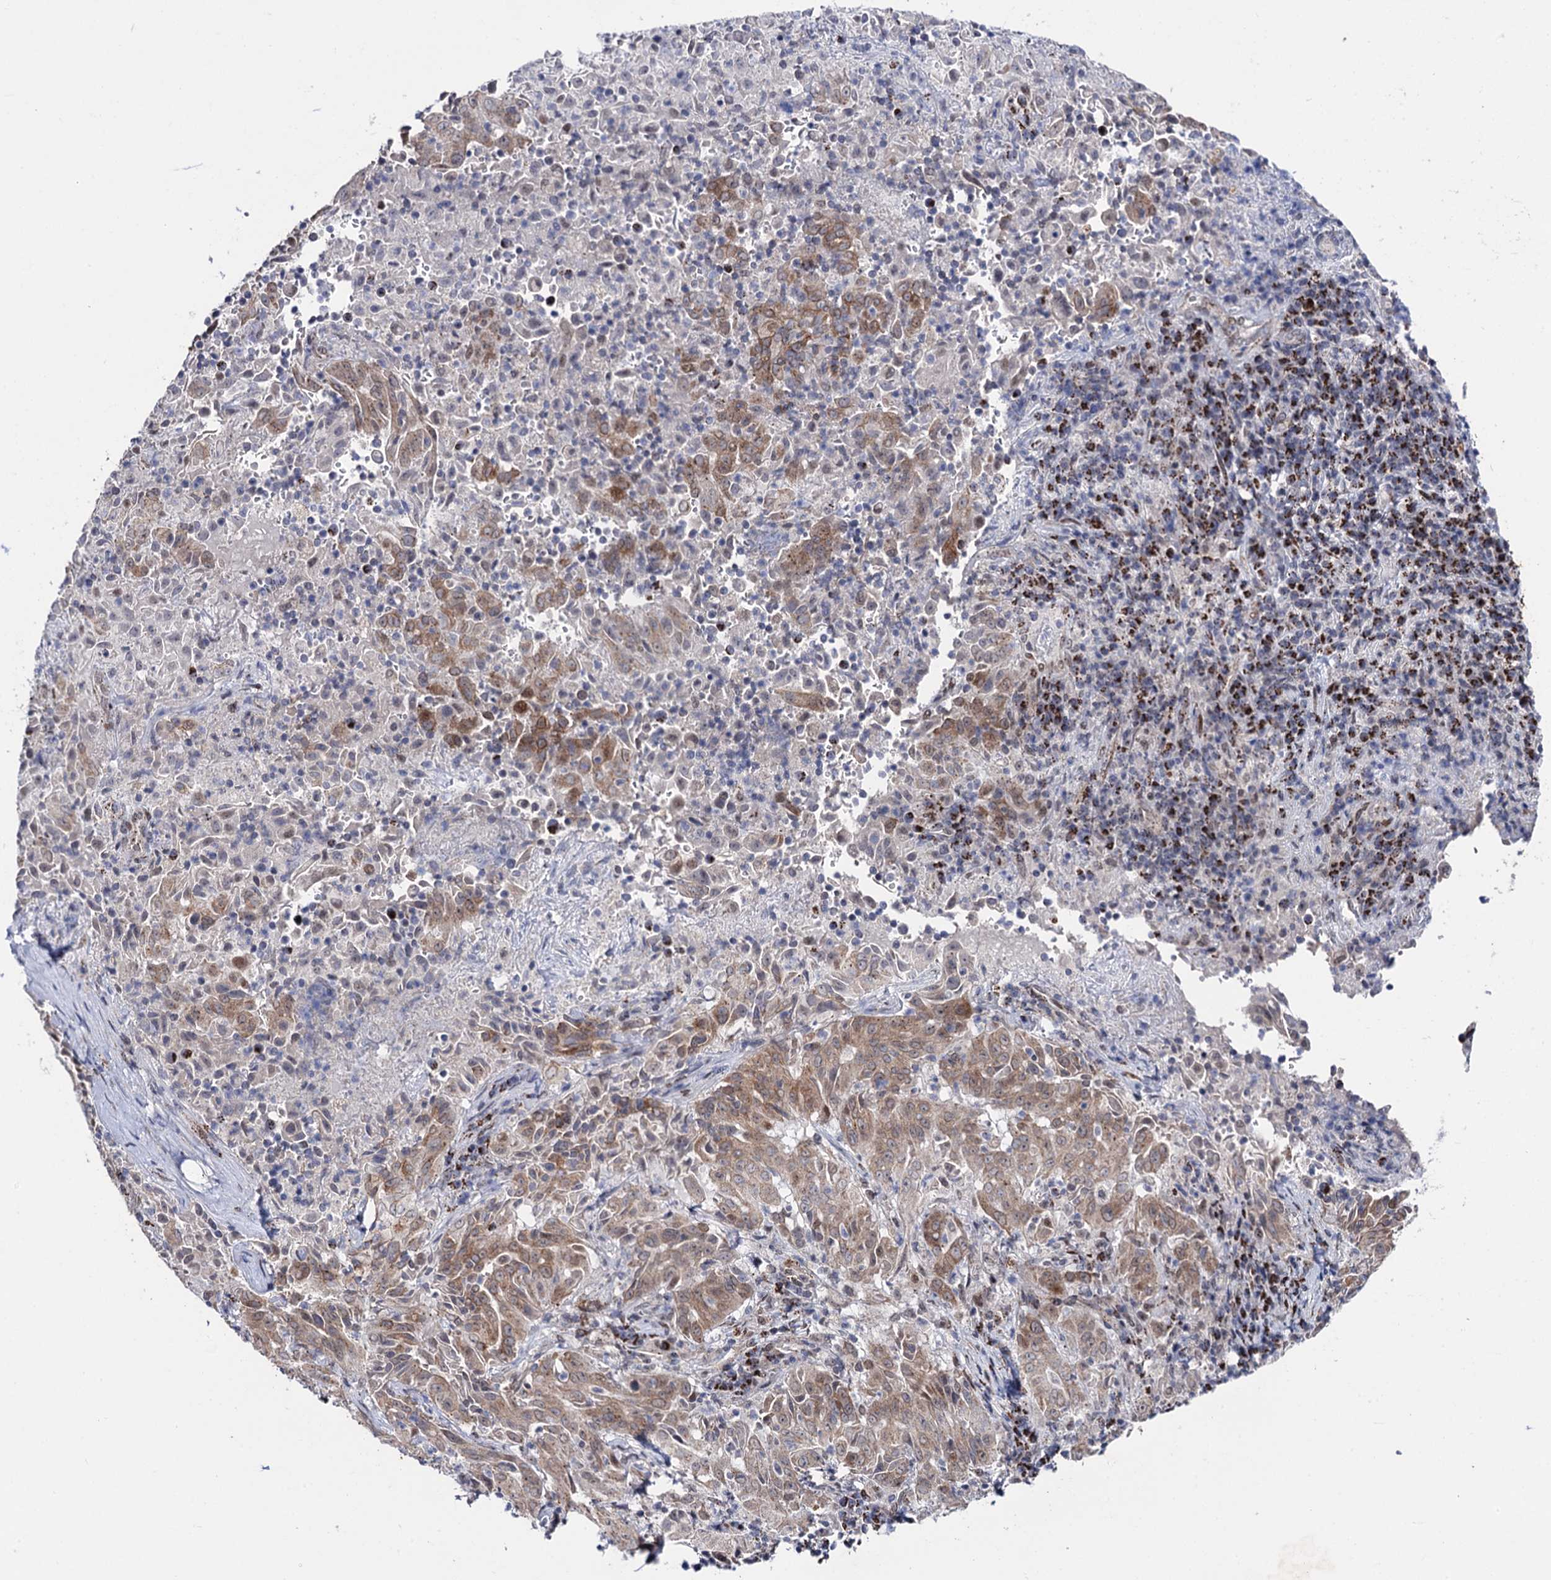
{"staining": {"intensity": "moderate", "quantity": ">75%", "location": "cytoplasmic/membranous"}, "tissue": "pancreatic cancer", "cell_type": "Tumor cells", "image_type": "cancer", "snomed": [{"axis": "morphology", "description": "Adenocarcinoma, NOS"}, {"axis": "topography", "description": "Pancreas"}], "caption": "Immunohistochemical staining of pancreatic cancer (adenocarcinoma) demonstrates moderate cytoplasmic/membranous protein expression in about >75% of tumor cells.", "gene": "THAP2", "patient": {"sex": "male", "age": 51}}